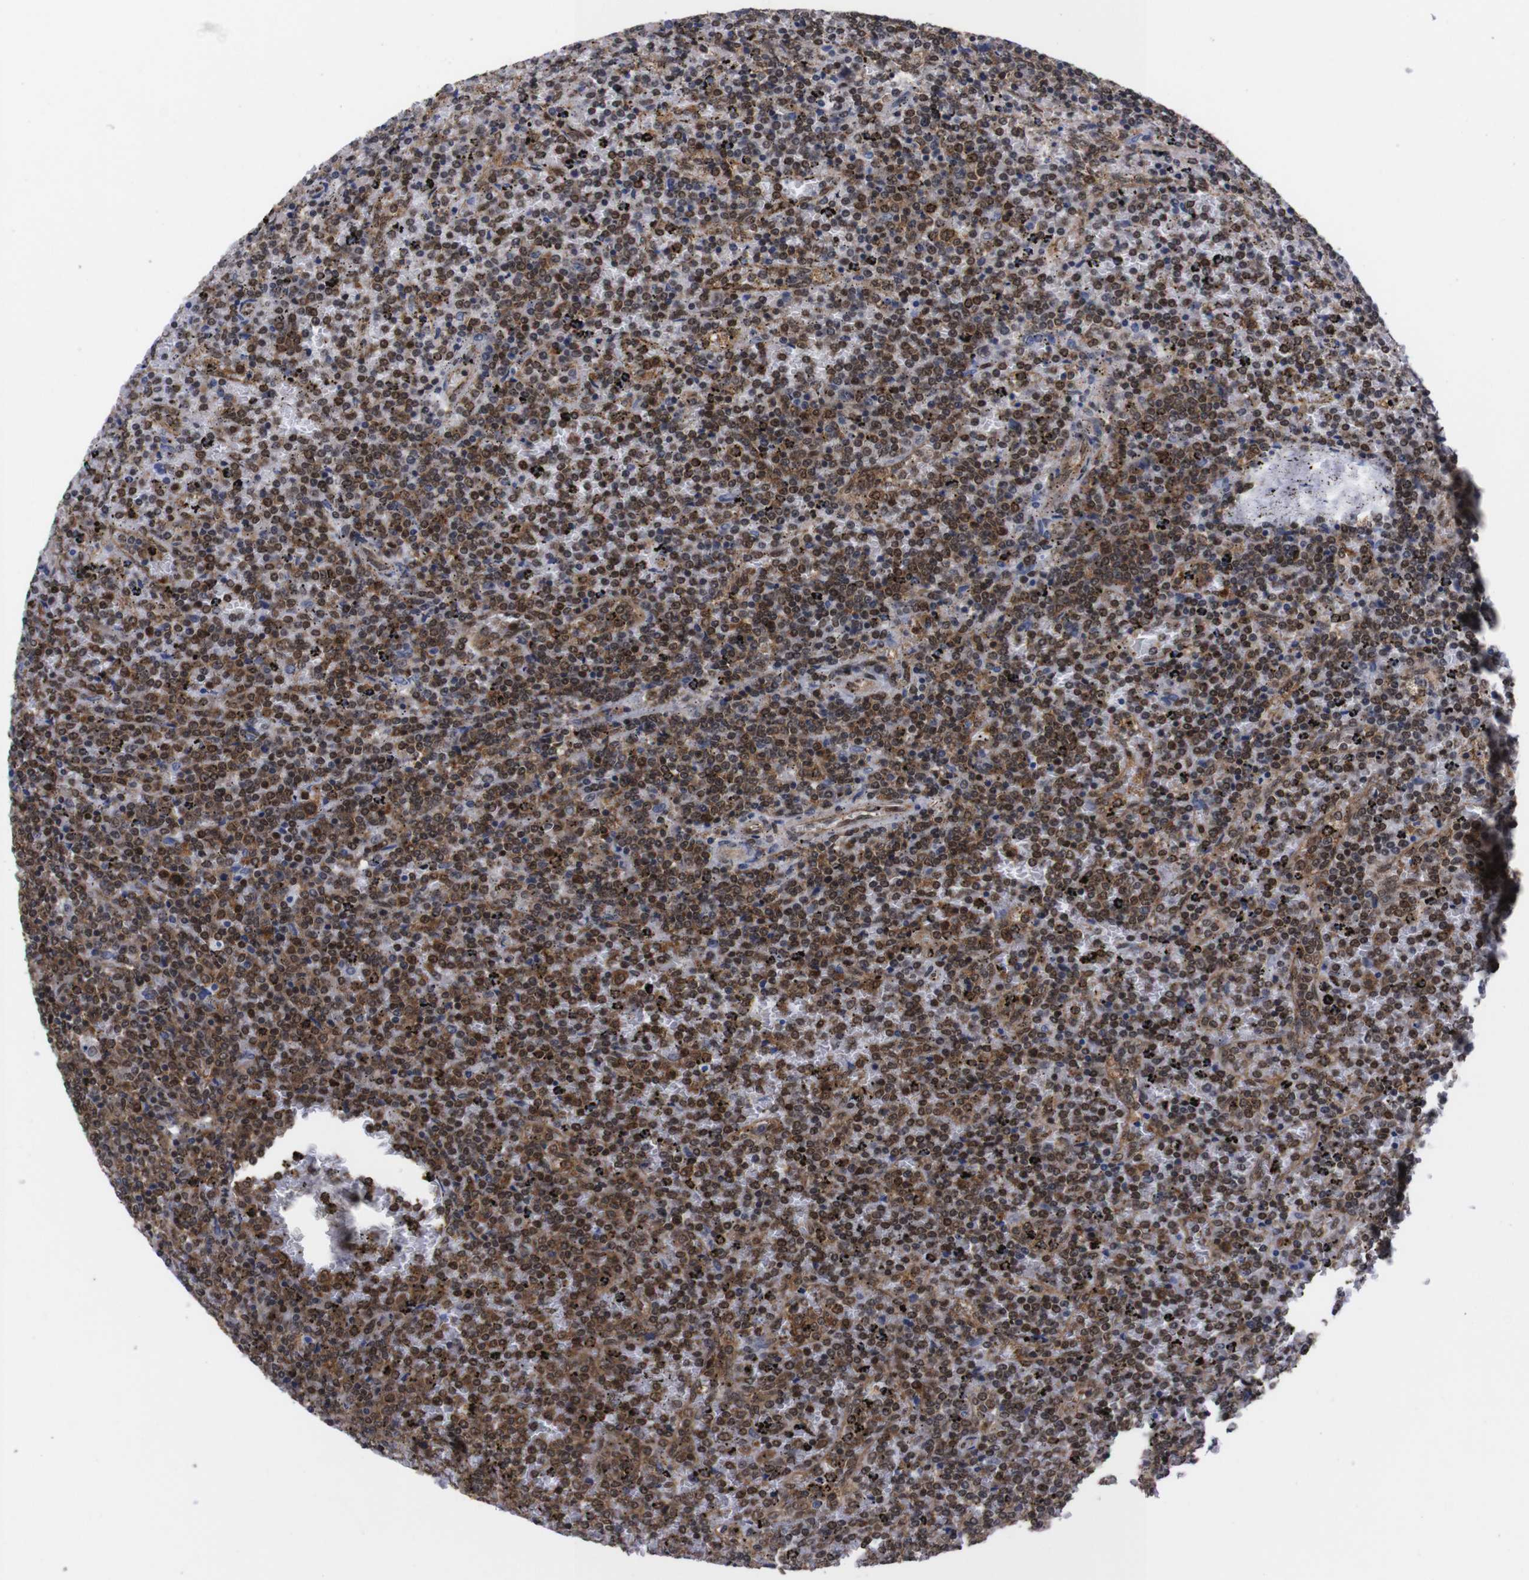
{"staining": {"intensity": "moderate", "quantity": ">75%", "location": "cytoplasmic/membranous,nuclear"}, "tissue": "lymphoma", "cell_type": "Tumor cells", "image_type": "cancer", "snomed": [{"axis": "morphology", "description": "Malignant lymphoma, non-Hodgkin's type, Low grade"}, {"axis": "topography", "description": "Spleen"}], "caption": "About >75% of tumor cells in human low-grade malignant lymphoma, non-Hodgkin's type display moderate cytoplasmic/membranous and nuclear protein expression as visualized by brown immunohistochemical staining.", "gene": "UBQLN2", "patient": {"sex": "female", "age": 77}}